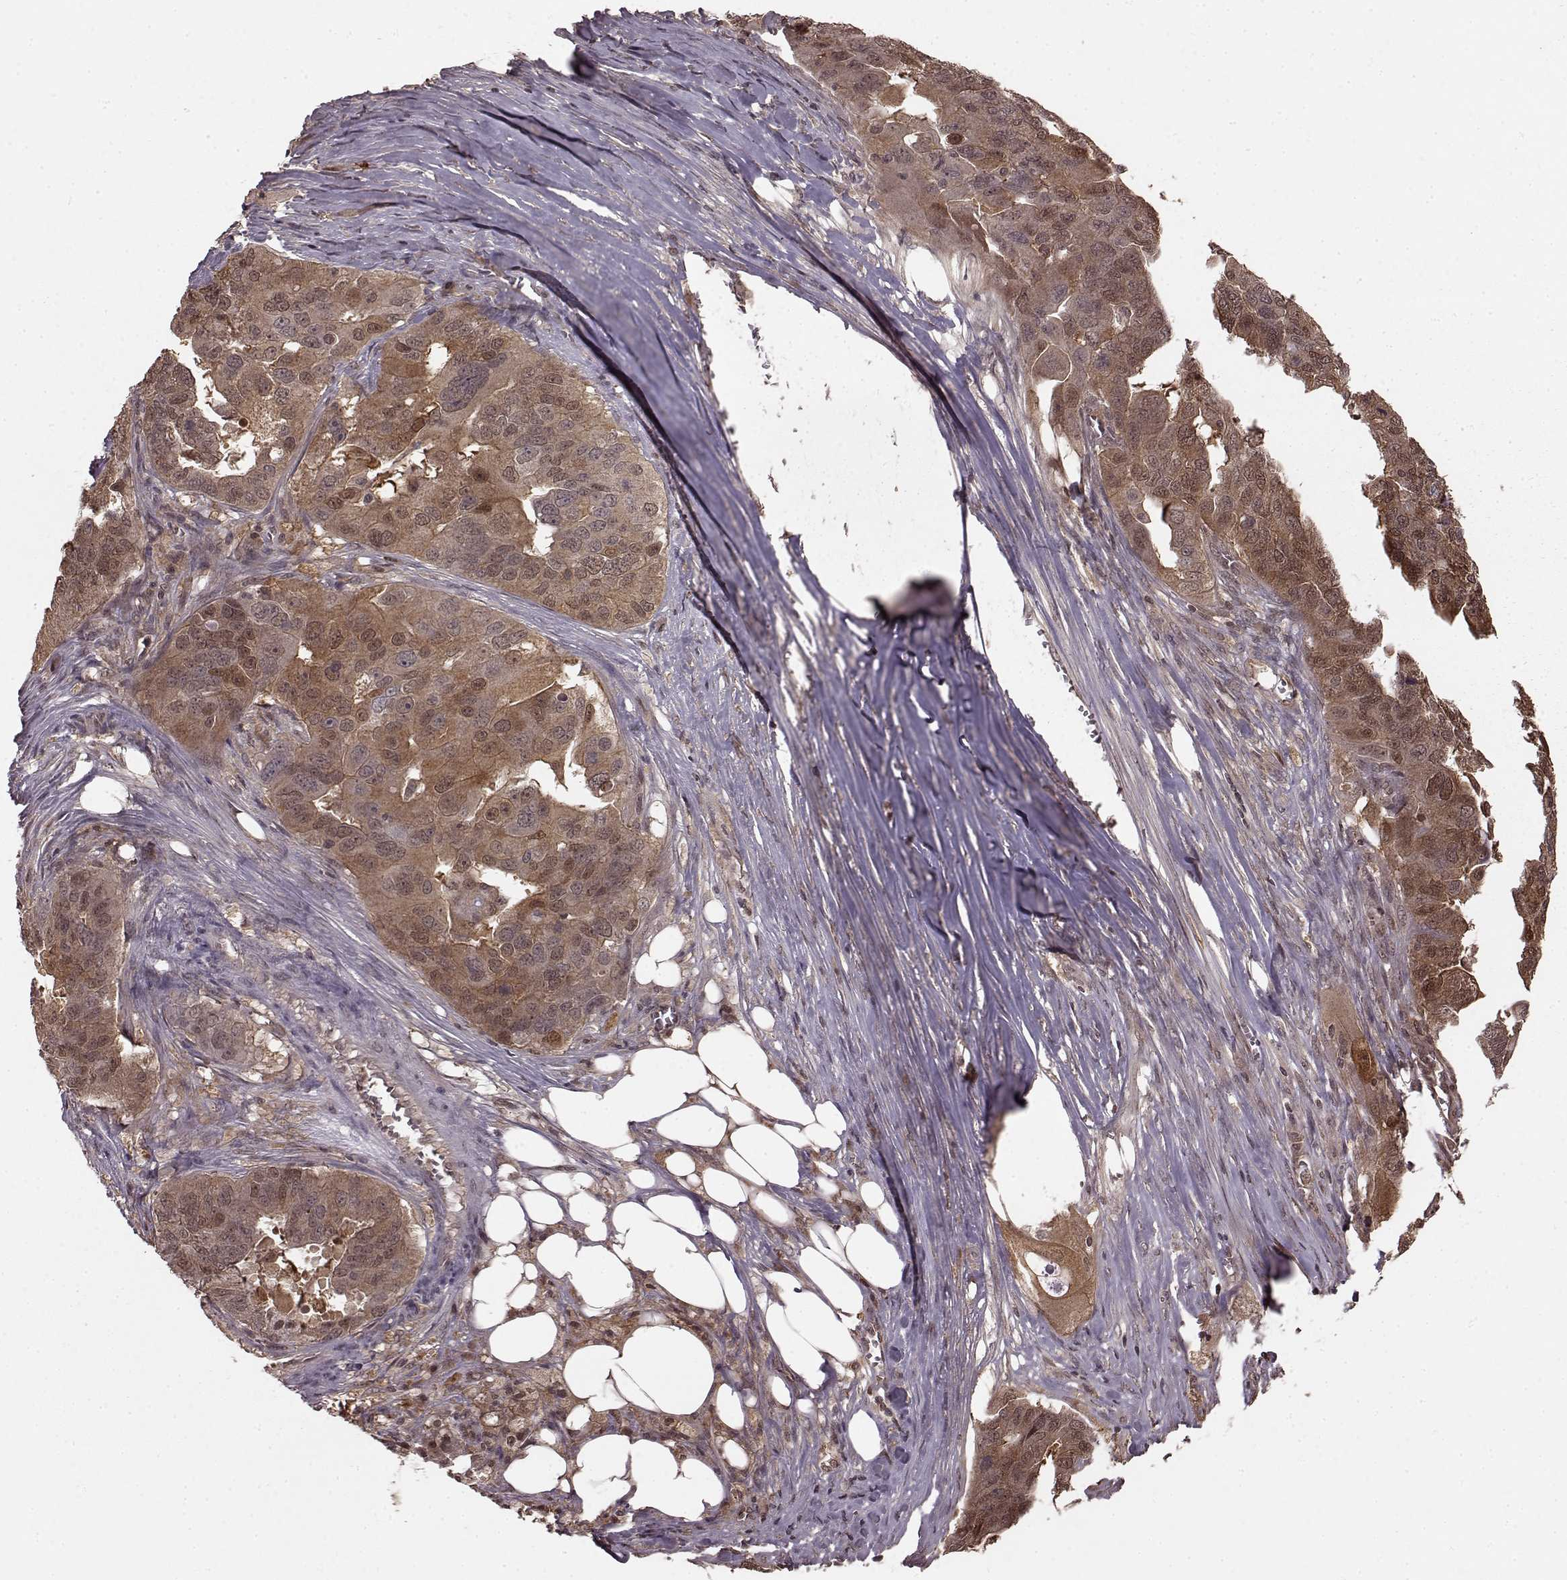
{"staining": {"intensity": "weak", "quantity": ">75%", "location": "cytoplasmic/membranous,nuclear"}, "tissue": "ovarian cancer", "cell_type": "Tumor cells", "image_type": "cancer", "snomed": [{"axis": "morphology", "description": "Carcinoma, endometroid"}, {"axis": "topography", "description": "Soft tissue"}, {"axis": "topography", "description": "Ovary"}], "caption": "Protein staining demonstrates weak cytoplasmic/membranous and nuclear staining in approximately >75% of tumor cells in endometroid carcinoma (ovarian).", "gene": "GSS", "patient": {"sex": "female", "age": 52}}